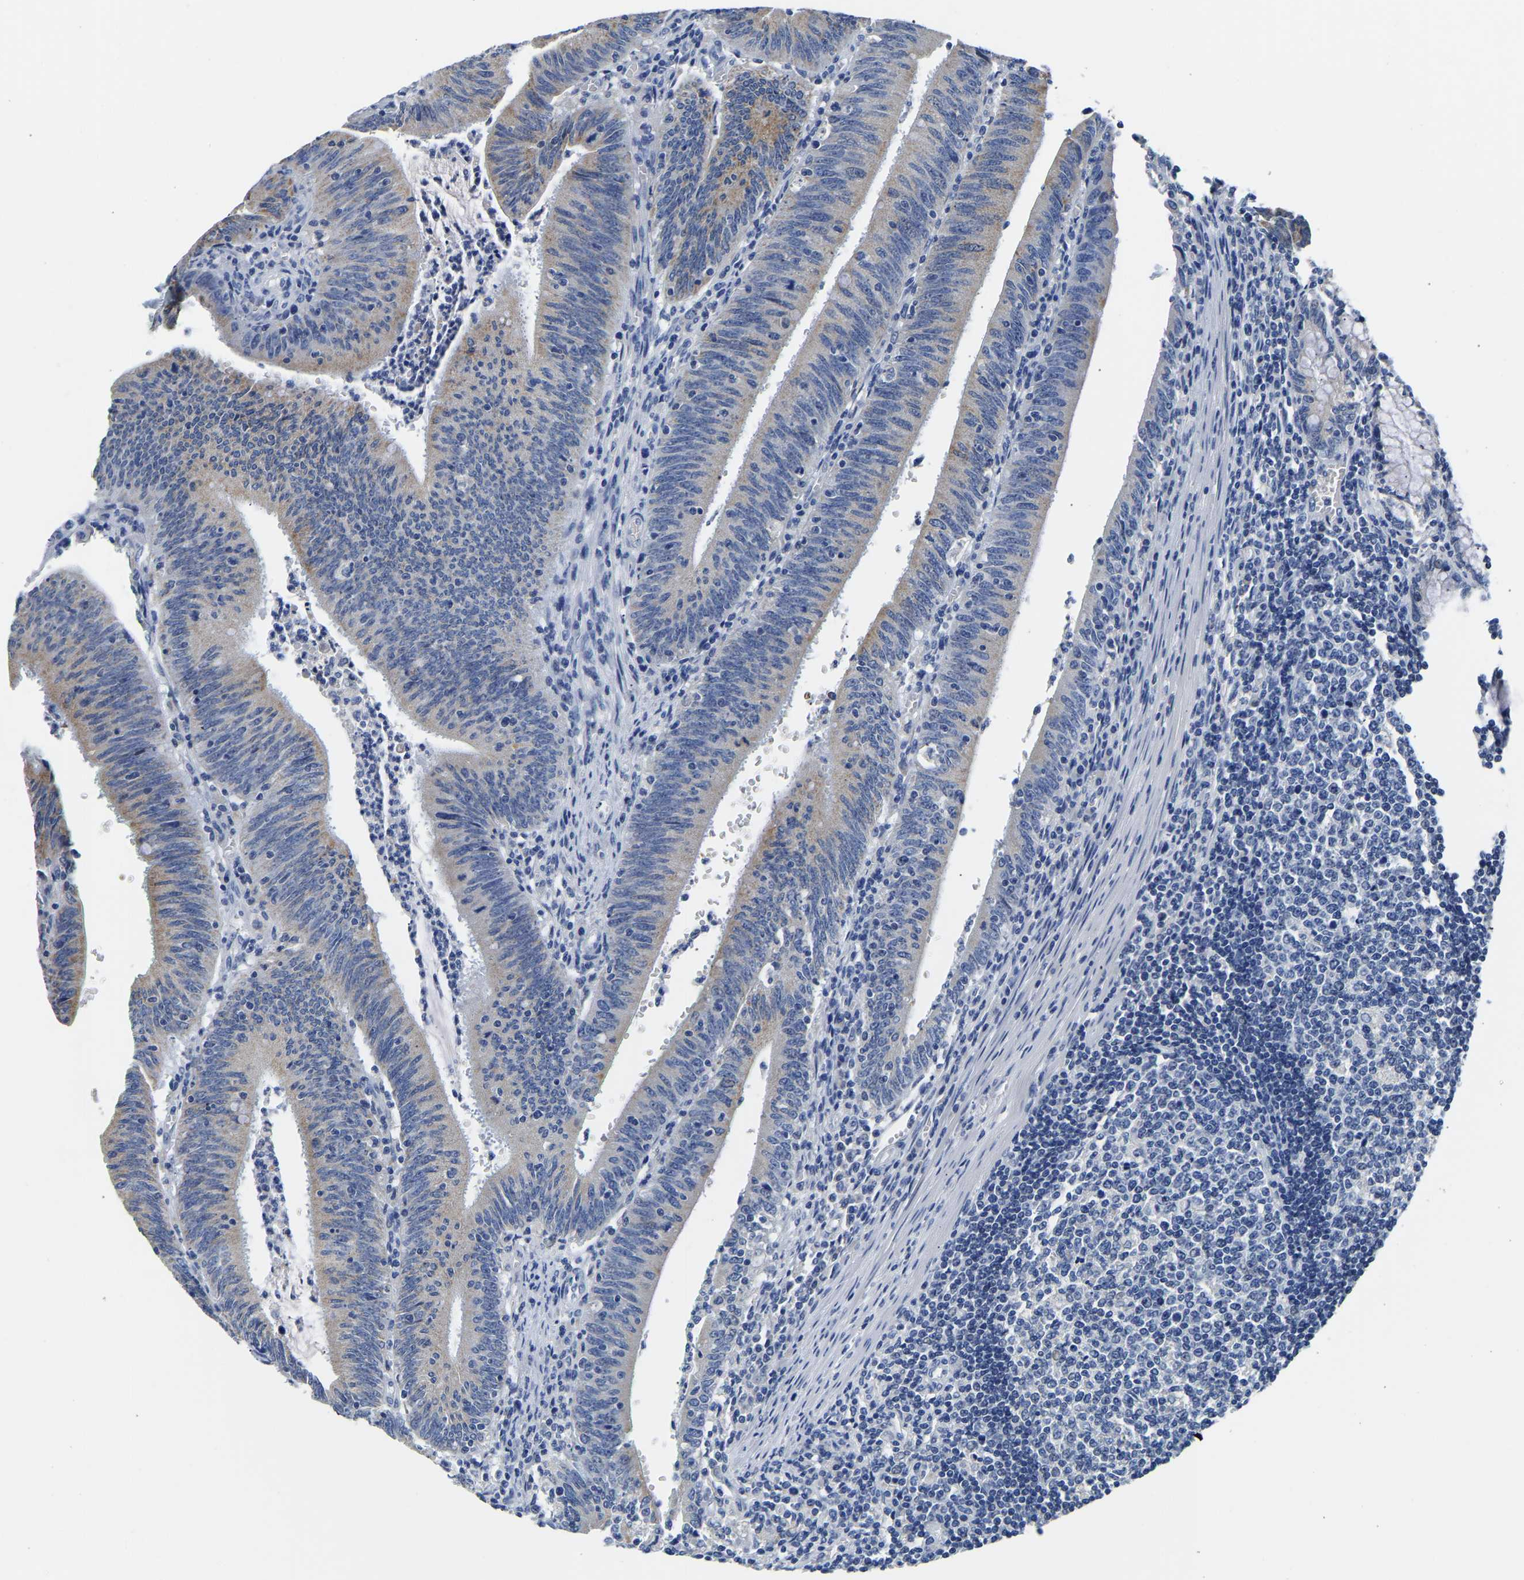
{"staining": {"intensity": "moderate", "quantity": "25%-75%", "location": "cytoplasmic/membranous"}, "tissue": "colorectal cancer", "cell_type": "Tumor cells", "image_type": "cancer", "snomed": [{"axis": "morphology", "description": "Normal tissue, NOS"}, {"axis": "morphology", "description": "Adenocarcinoma, NOS"}, {"axis": "topography", "description": "Rectum"}], "caption": "IHC (DAB) staining of human adenocarcinoma (colorectal) reveals moderate cytoplasmic/membranous protein expression in about 25%-75% of tumor cells.", "gene": "PCK2", "patient": {"sex": "female", "age": 66}}